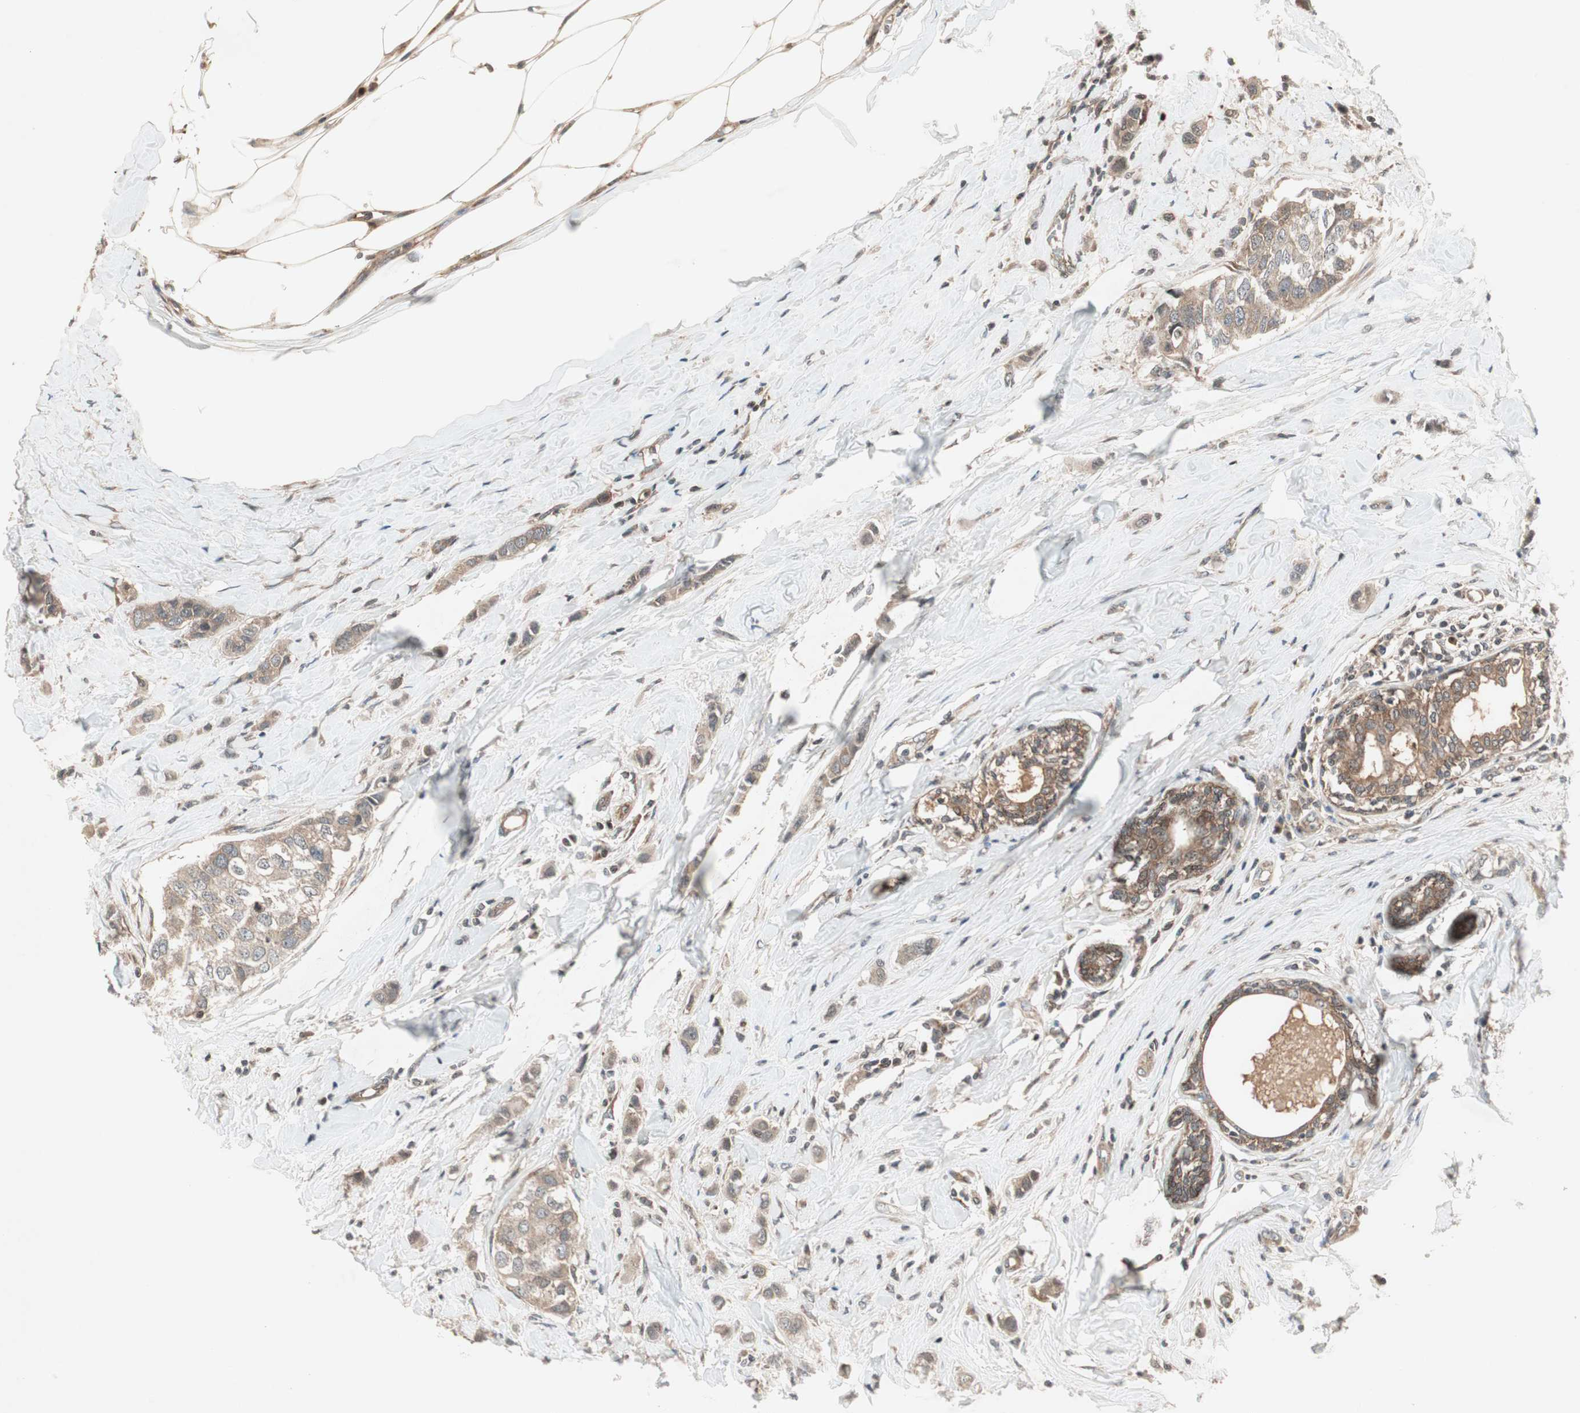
{"staining": {"intensity": "weak", "quantity": ">75%", "location": "cytoplasmic/membranous"}, "tissue": "breast cancer", "cell_type": "Tumor cells", "image_type": "cancer", "snomed": [{"axis": "morphology", "description": "Duct carcinoma"}, {"axis": "topography", "description": "Breast"}], "caption": "Immunohistochemistry photomicrograph of neoplastic tissue: human breast cancer (intraductal carcinoma) stained using immunohistochemistry (IHC) reveals low levels of weak protein expression localized specifically in the cytoplasmic/membranous of tumor cells, appearing as a cytoplasmic/membranous brown color.", "gene": "IRS1", "patient": {"sex": "female", "age": 50}}